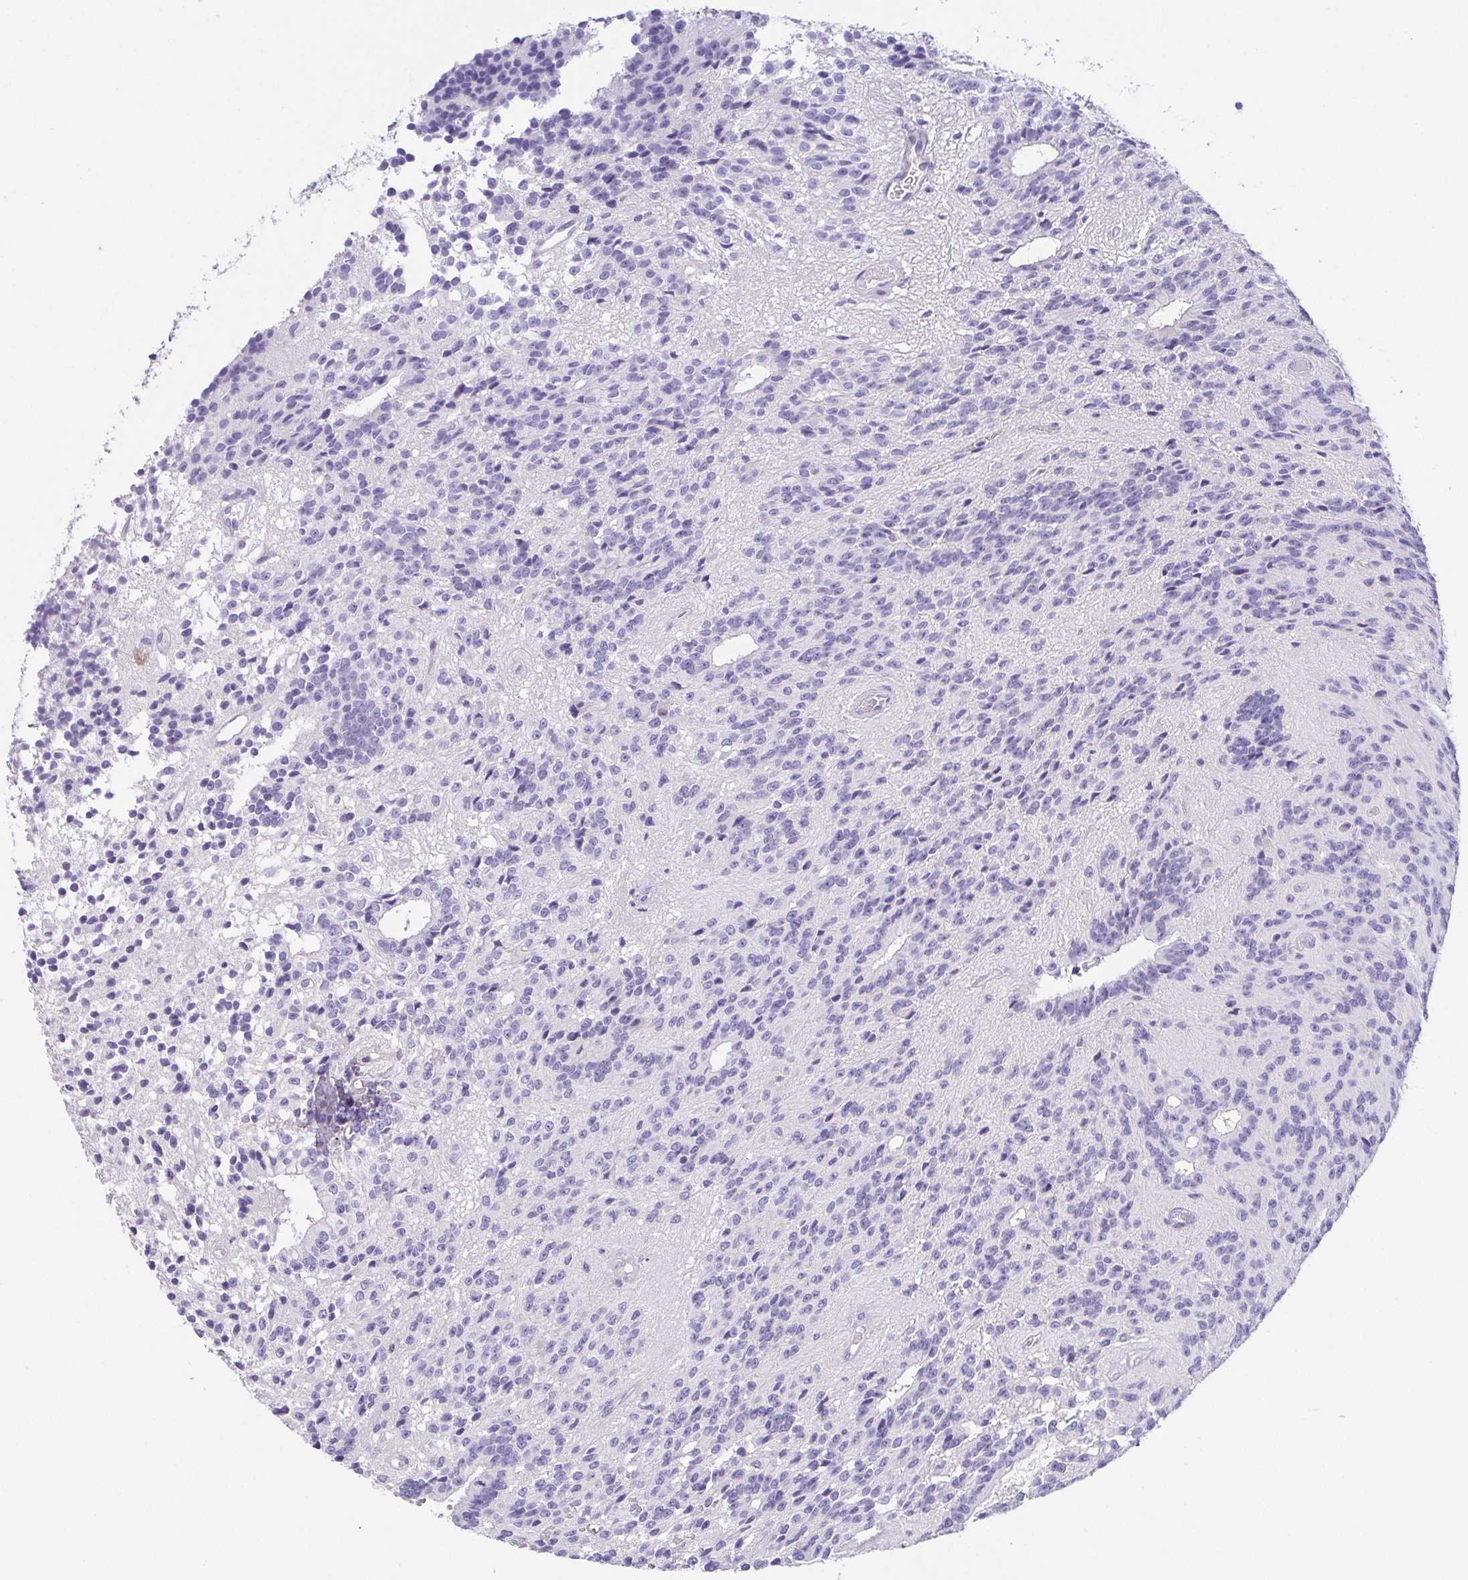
{"staining": {"intensity": "negative", "quantity": "none", "location": "none"}, "tissue": "glioma", "cell_type": "Tumor cells", "image_type": "cancer", "snomed": [{"axis": "morphology", "description": "Glioma, malignant, Low grade"}, {"axis": "topography", "description": "Brain"}], "caption": "Protein analysis of glioma demonstrates no significant expression in tumor cells.", "gene": "HAPLN2", "patient": {"sex": "male", "age": 31}}